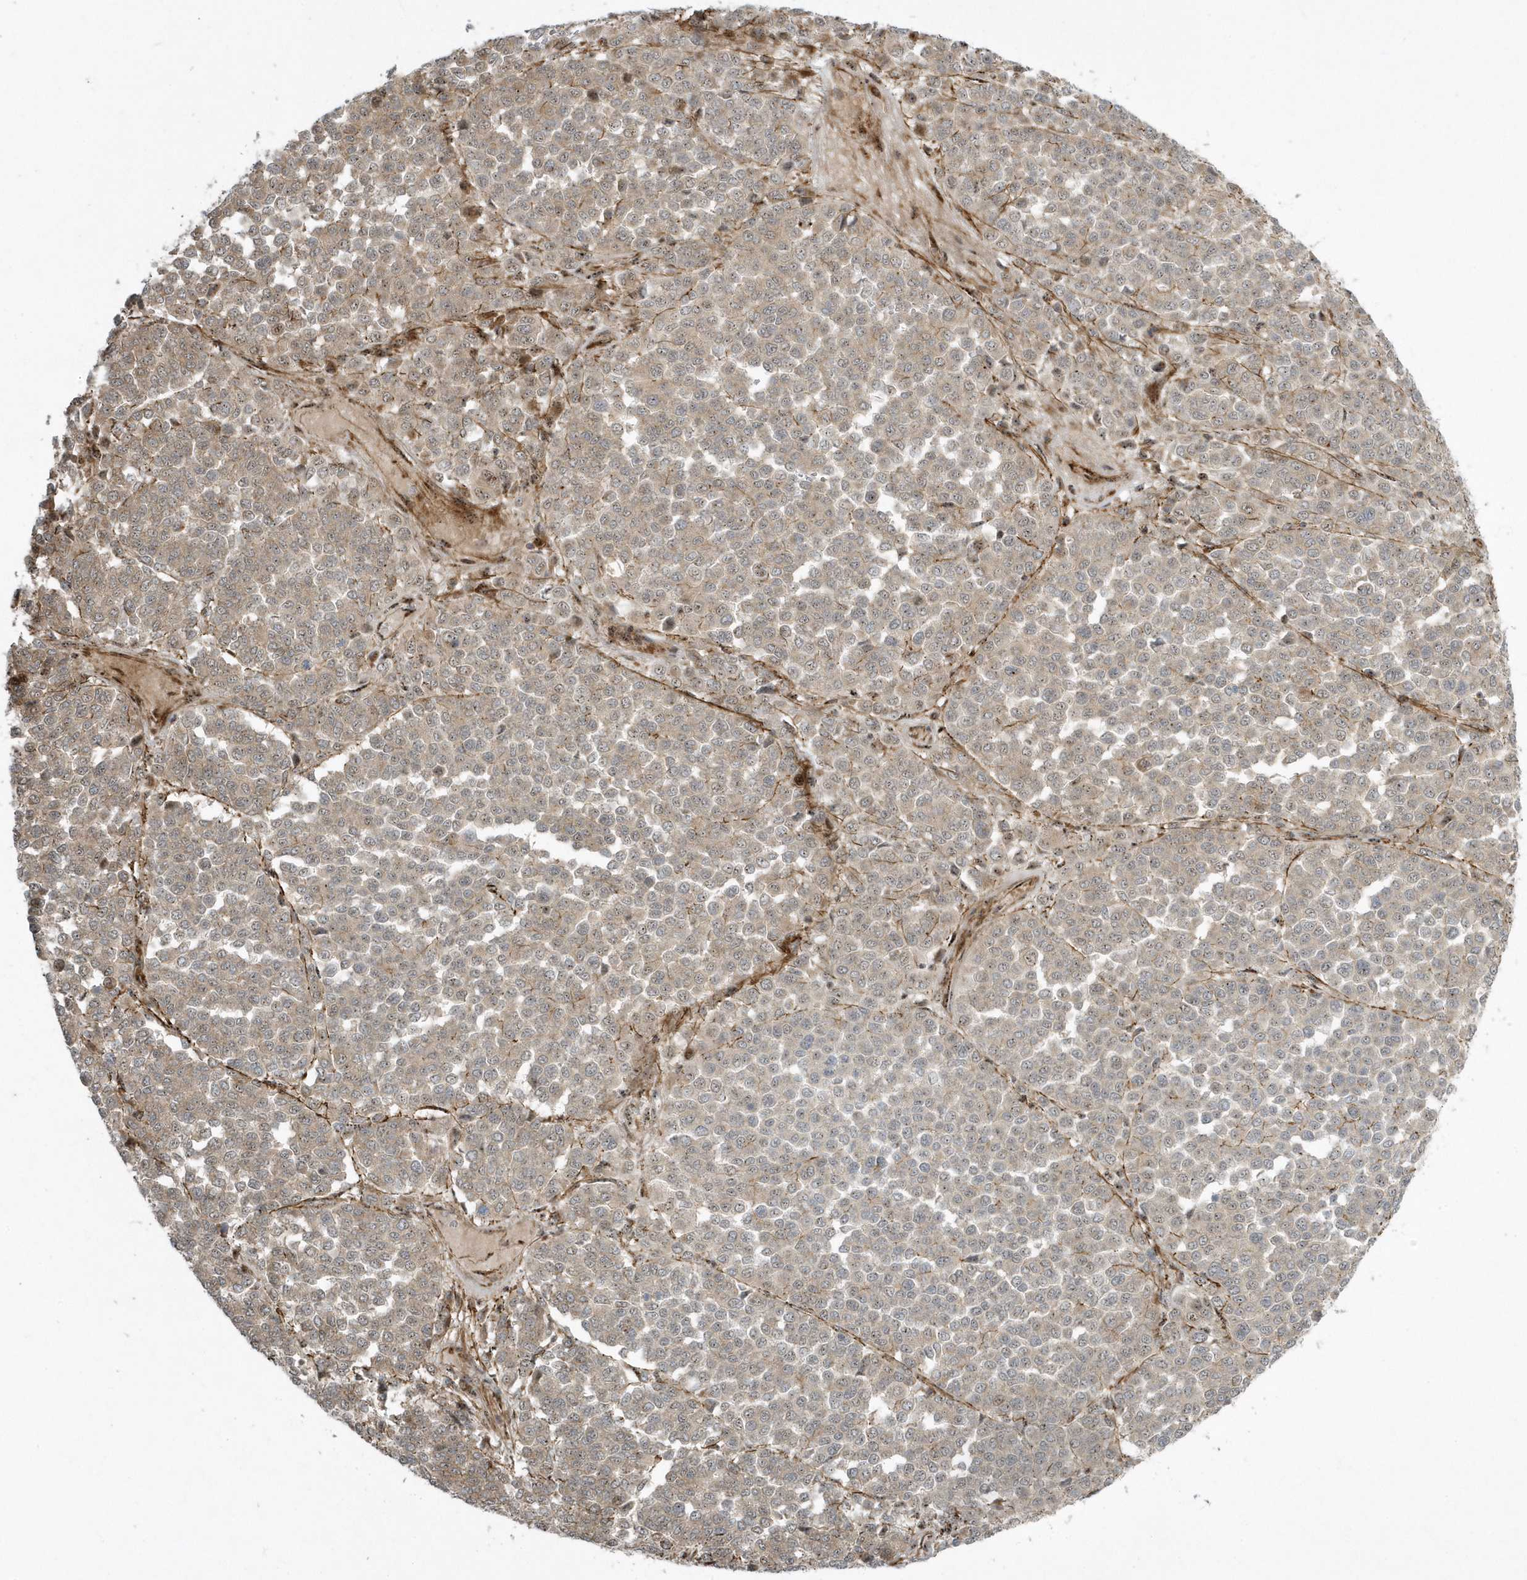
{"staining": {"intensity": "weak", "quantity": "25%-75%", "location": "cytoplasmic/membranous"}, "tissue": "melanoma", "cell_type": "Tumor cells", "image_type": "cancer", "snomed": [{"axis": "morphology", "description": "Malignant melanoma, Metastatic site"}, {"axis": "topography", "description": "Pancreas"}], "caption": "A high-resolution image shows IHC staining of melanoma, which reveals weak cytoplasmic/membranous positivity in about 25%-75% of tumor cells.", "gene": "MASP2", "patient": {"sex": "female", "age": 30}}